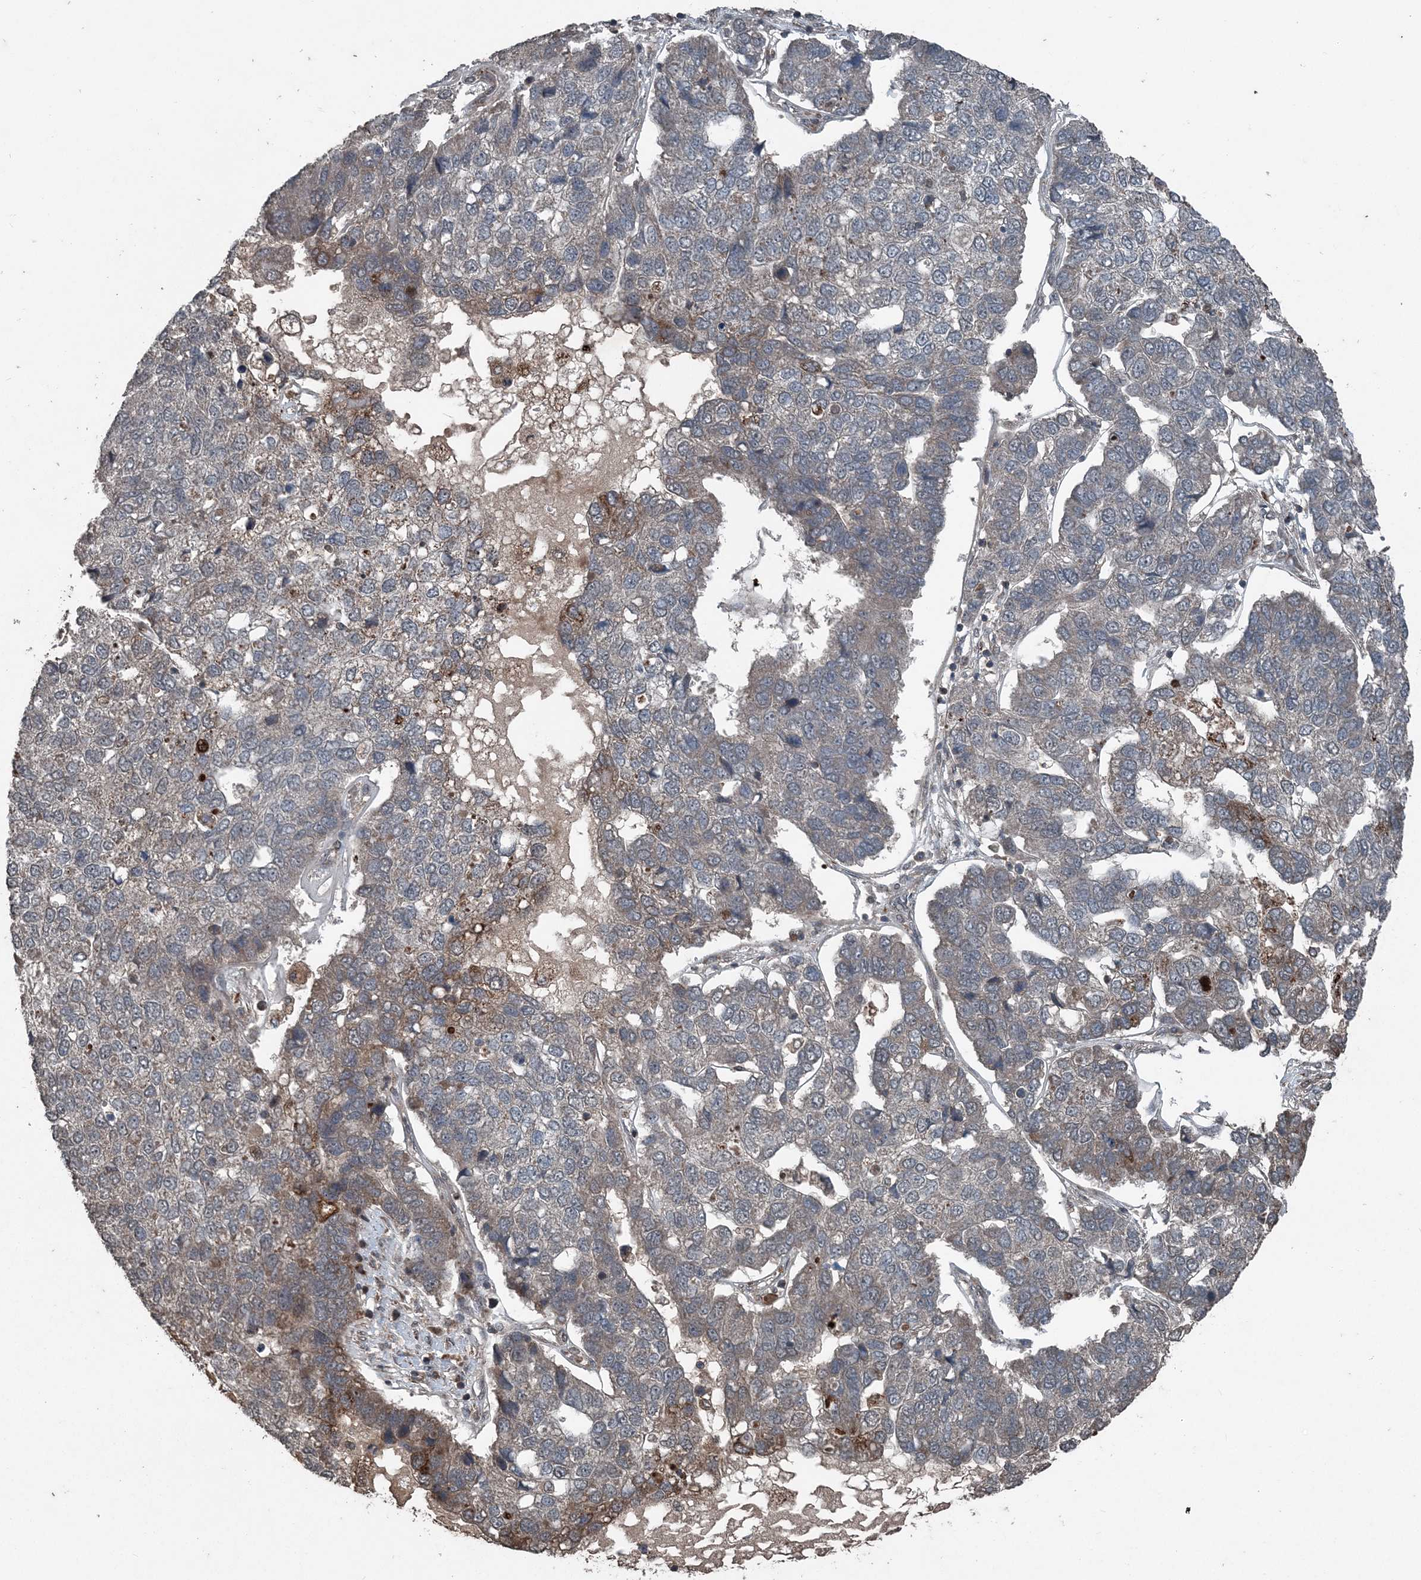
{"staining": {"intensity": "weak", "quantity": "<25%", "location": "cytoplasmic/membranous"}, "tissue": "pancreatic cancer", "cell_type": "Tumor cells", "image_type": "cancer", "snomed": [{"axis": "morphology", "description": "Adenocarcinoma, NOS"}, {"axis": "topography", "description": "Pancreas"}], "caption": "High magnification brightfield microscopy of pancreatic cancer stained with DAB (3,3'-diaminobenzidine) (brown) and counterstained with hematoxylin (blue): tumor cells show no significant positivity.", "gene": "CFL1", "patient": {"sex": "female", "age": 61}}